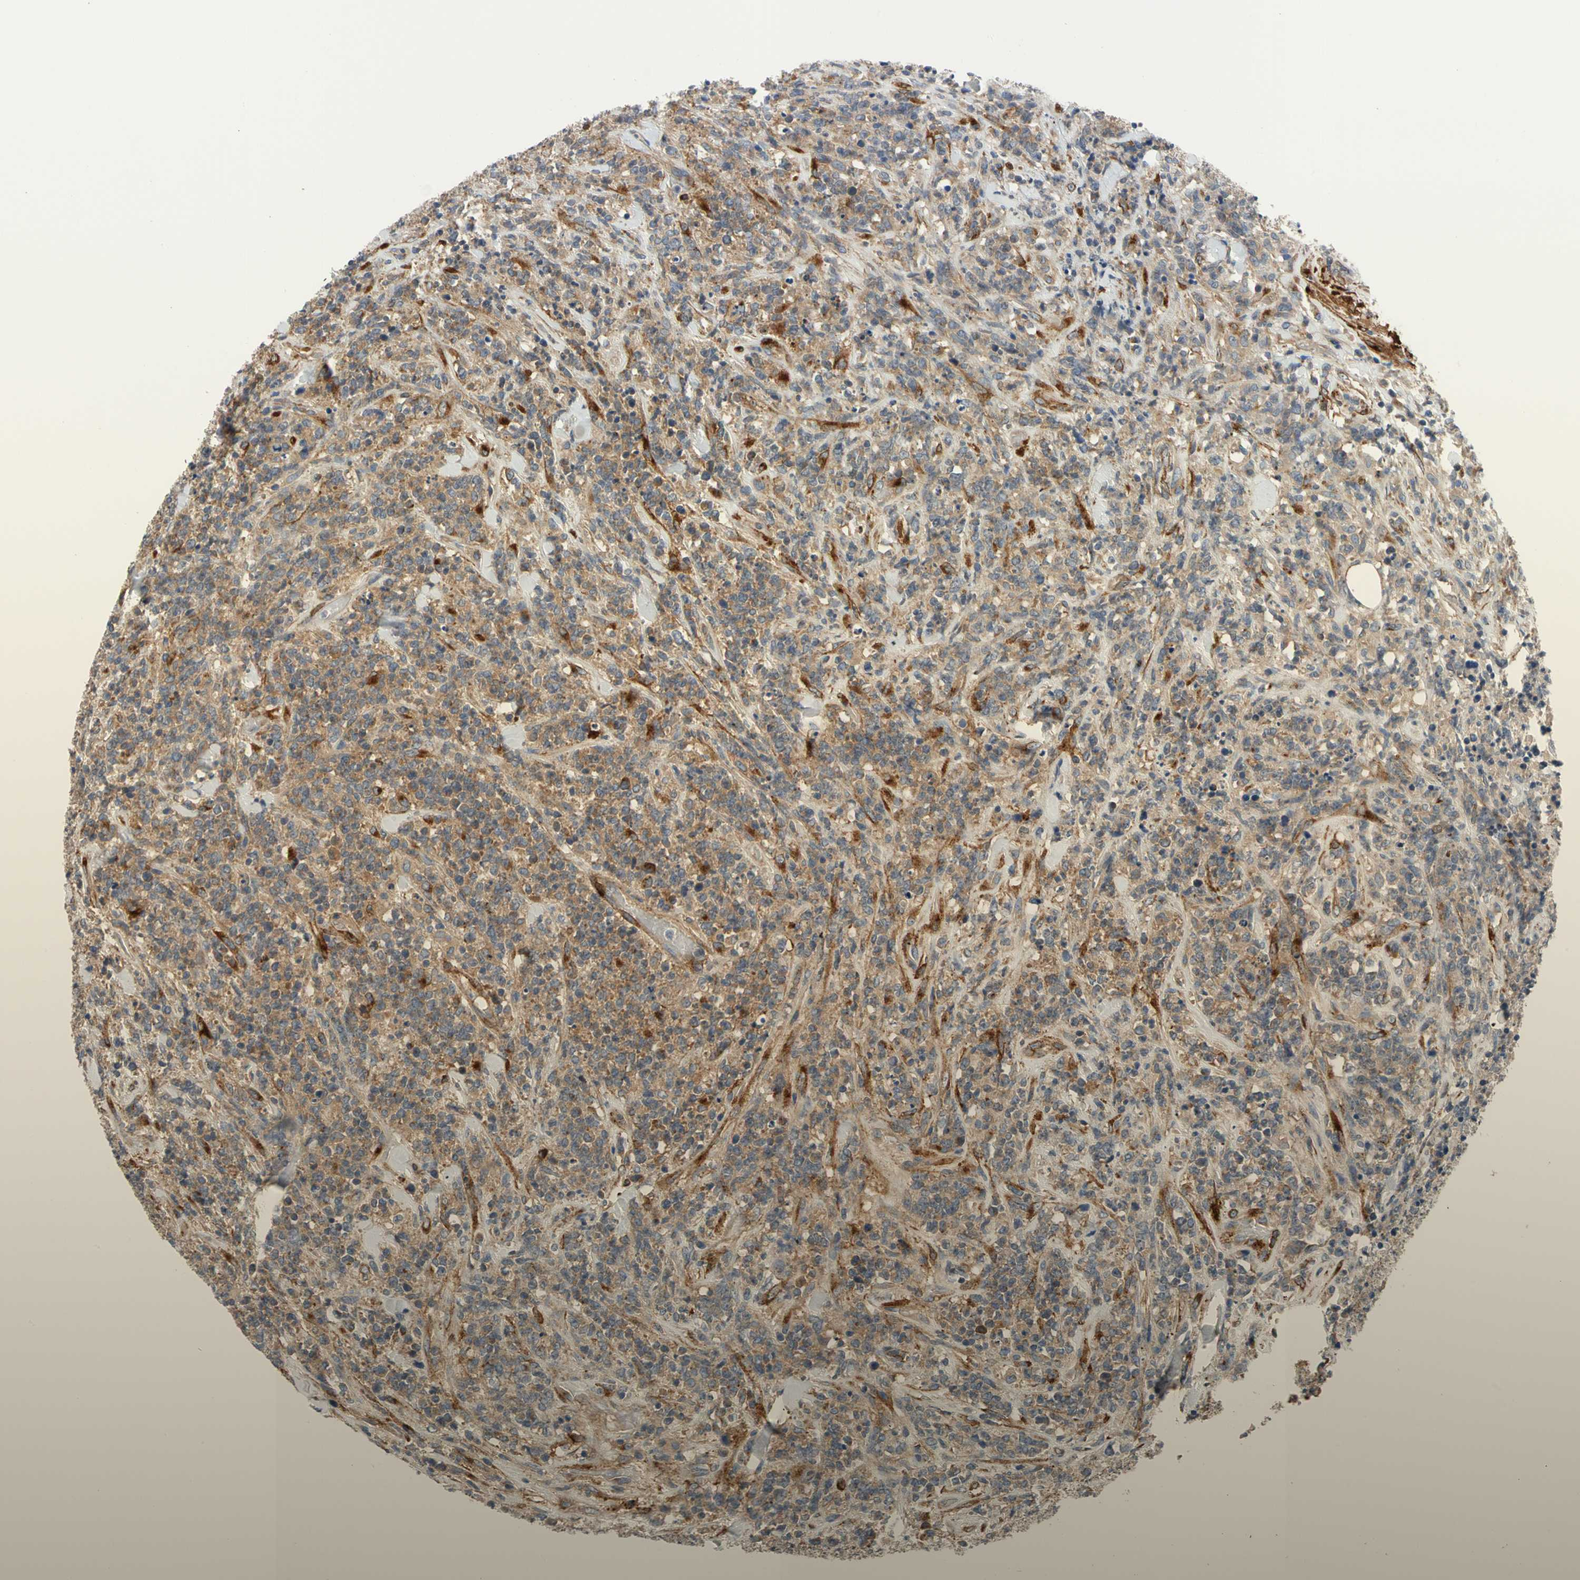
{"staining": {"intensity": "moderate", "quantity": "25%-75%", "location": "cytoplasmic/membranous"}, "tissue": "lymphoma", "cell_type": "Tumor cells", "image_type": "cancer", "snomed": [{"axis": "morphology", "description": "Malignant lymphoma, non-Hodgkin's type, High grade"}, {"axis": "topography", "description": "Soft tissue"}], "caption": "Protein staining reveals moderate cytoplasmic/membranous positivity in about 25%-75% of tumor cells in malignant lymphoma, non-Hodgkin's type (high-grade).", "gene": "ENTREP3", "patient": {"sex": "male", "age": 18}}